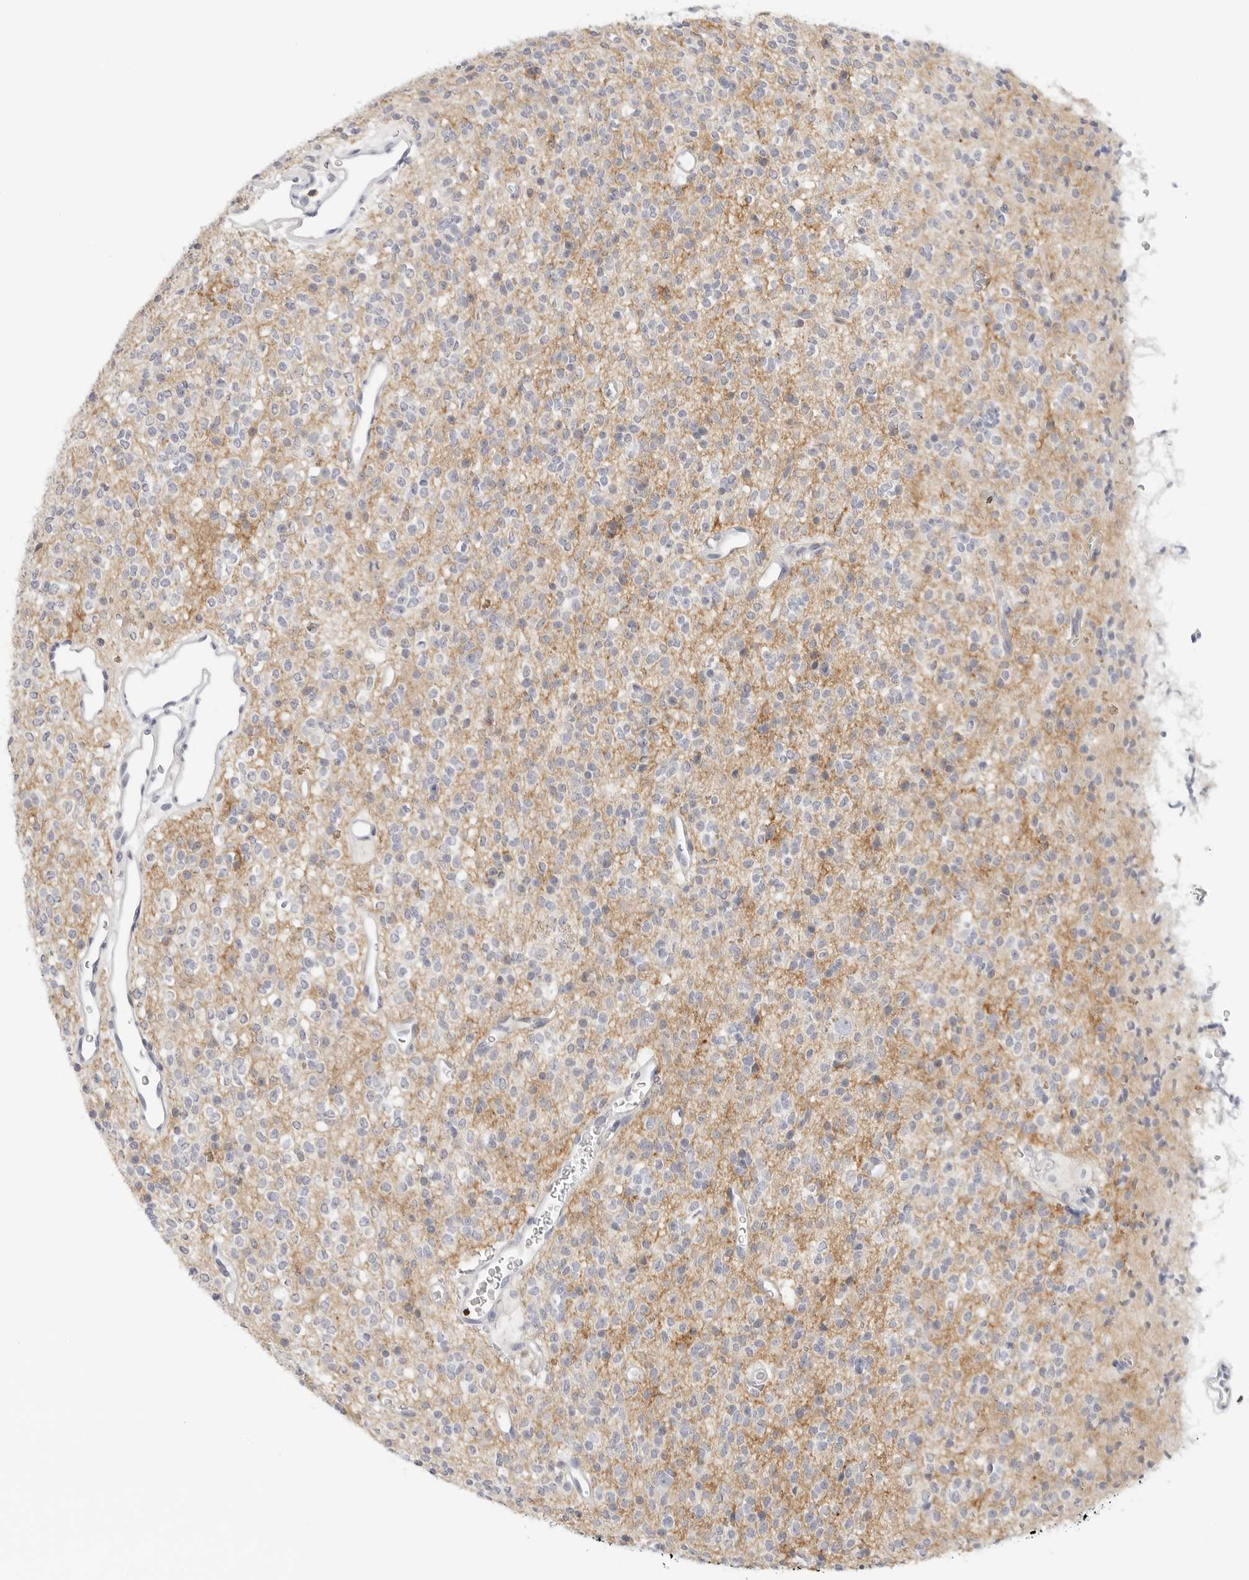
{"staining": {"intensity": "negative", "quantity": "none", "location": "none"}, "tissue": "glioma", "cell_type": "Tumor cells", "image_type": "cancer", "snomed": [{"axis": "morphology", "description": "Glioma, malignant, High grade"}, {"axis": "topography", "description": "Brain"}], "caption": "This is an IHC micrograph of malignant glioma (high-grade). There is no staining in tumor cells.", "gene": "SLC9A3R1", "patient": {"sex": "male", "age": 34}}